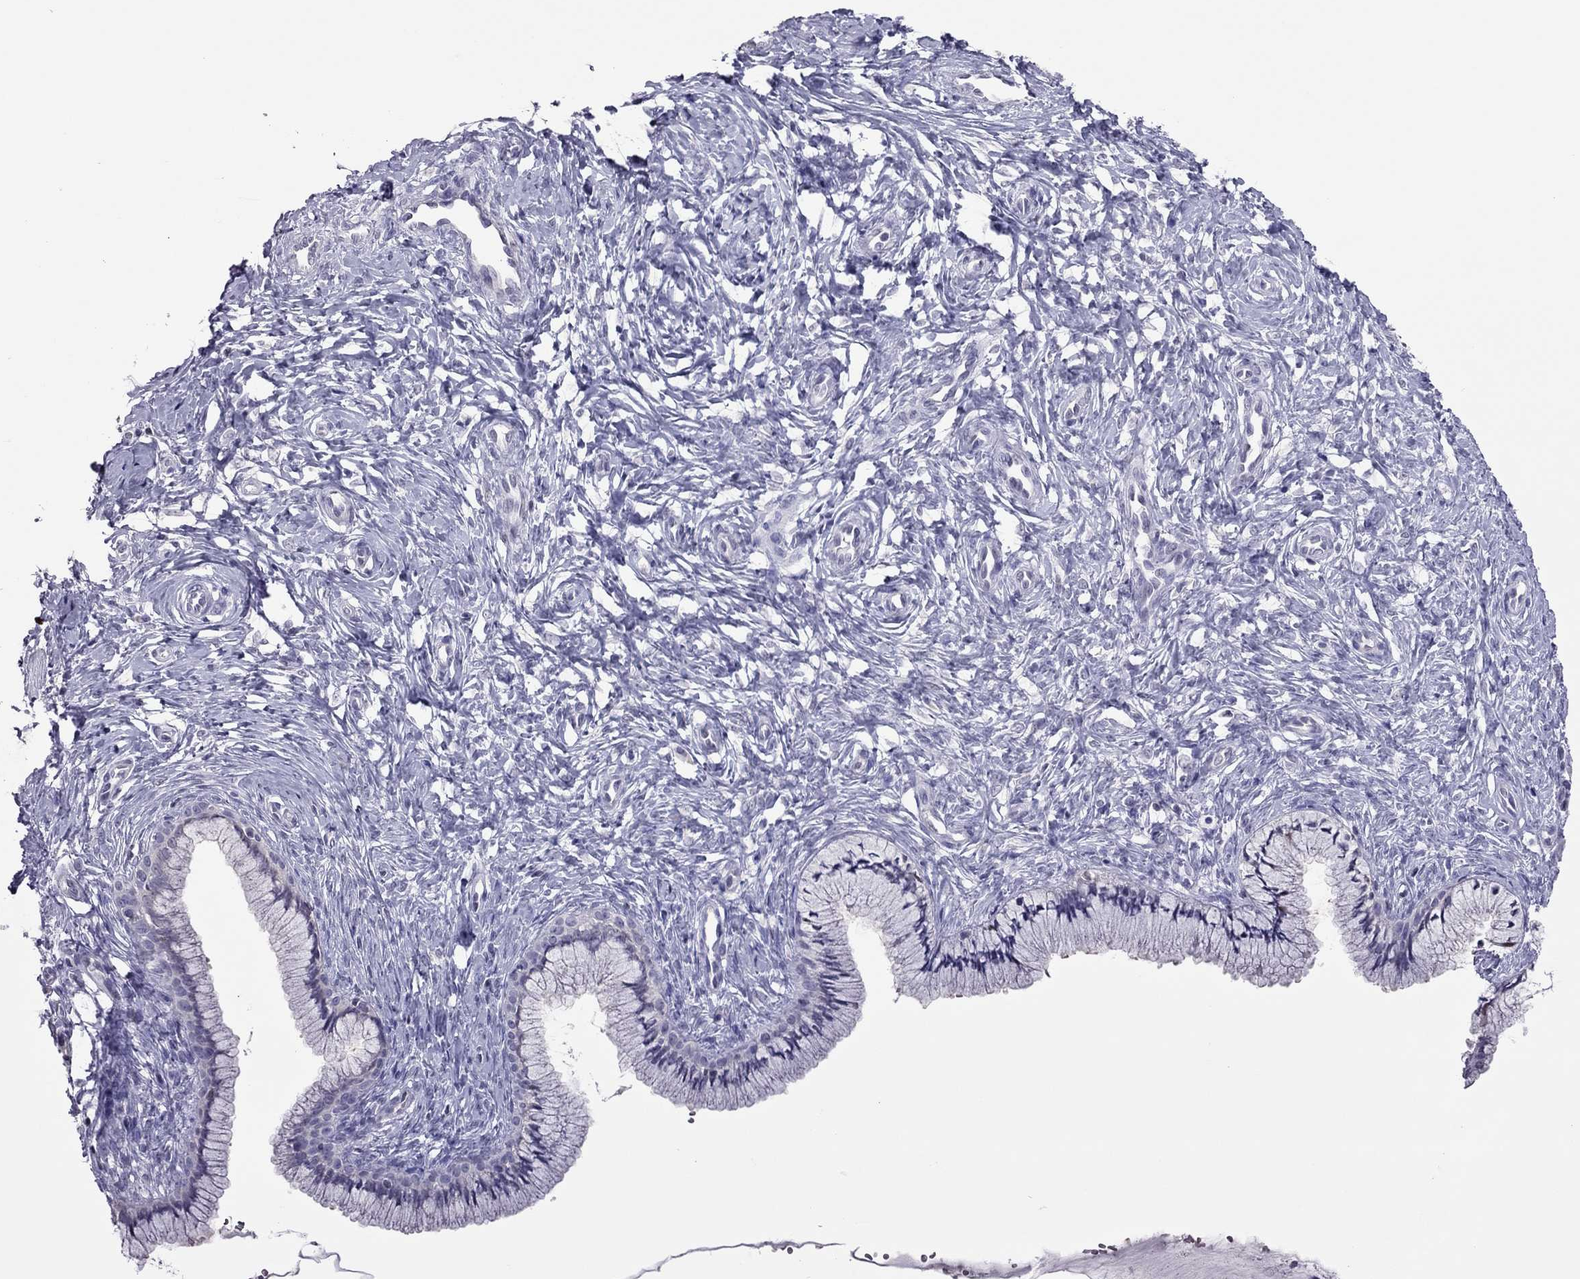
{"staining": {"intensity": "negative", "quantity": "none", "location": "none"}, "tissue": "cervix", "cell_type": "Glandular cells", "image_type": "normal", "snomed": [{"axis": "morphology", "description": "Normal tissue, NOS"}, {"axis": "topography", "description": "Cervix"}], "caption": "Glandular cells show no significant protein staining in unremarkable cervix.", "gene": "SPINT3", "patient": {"sex": "female", "age": 37}}